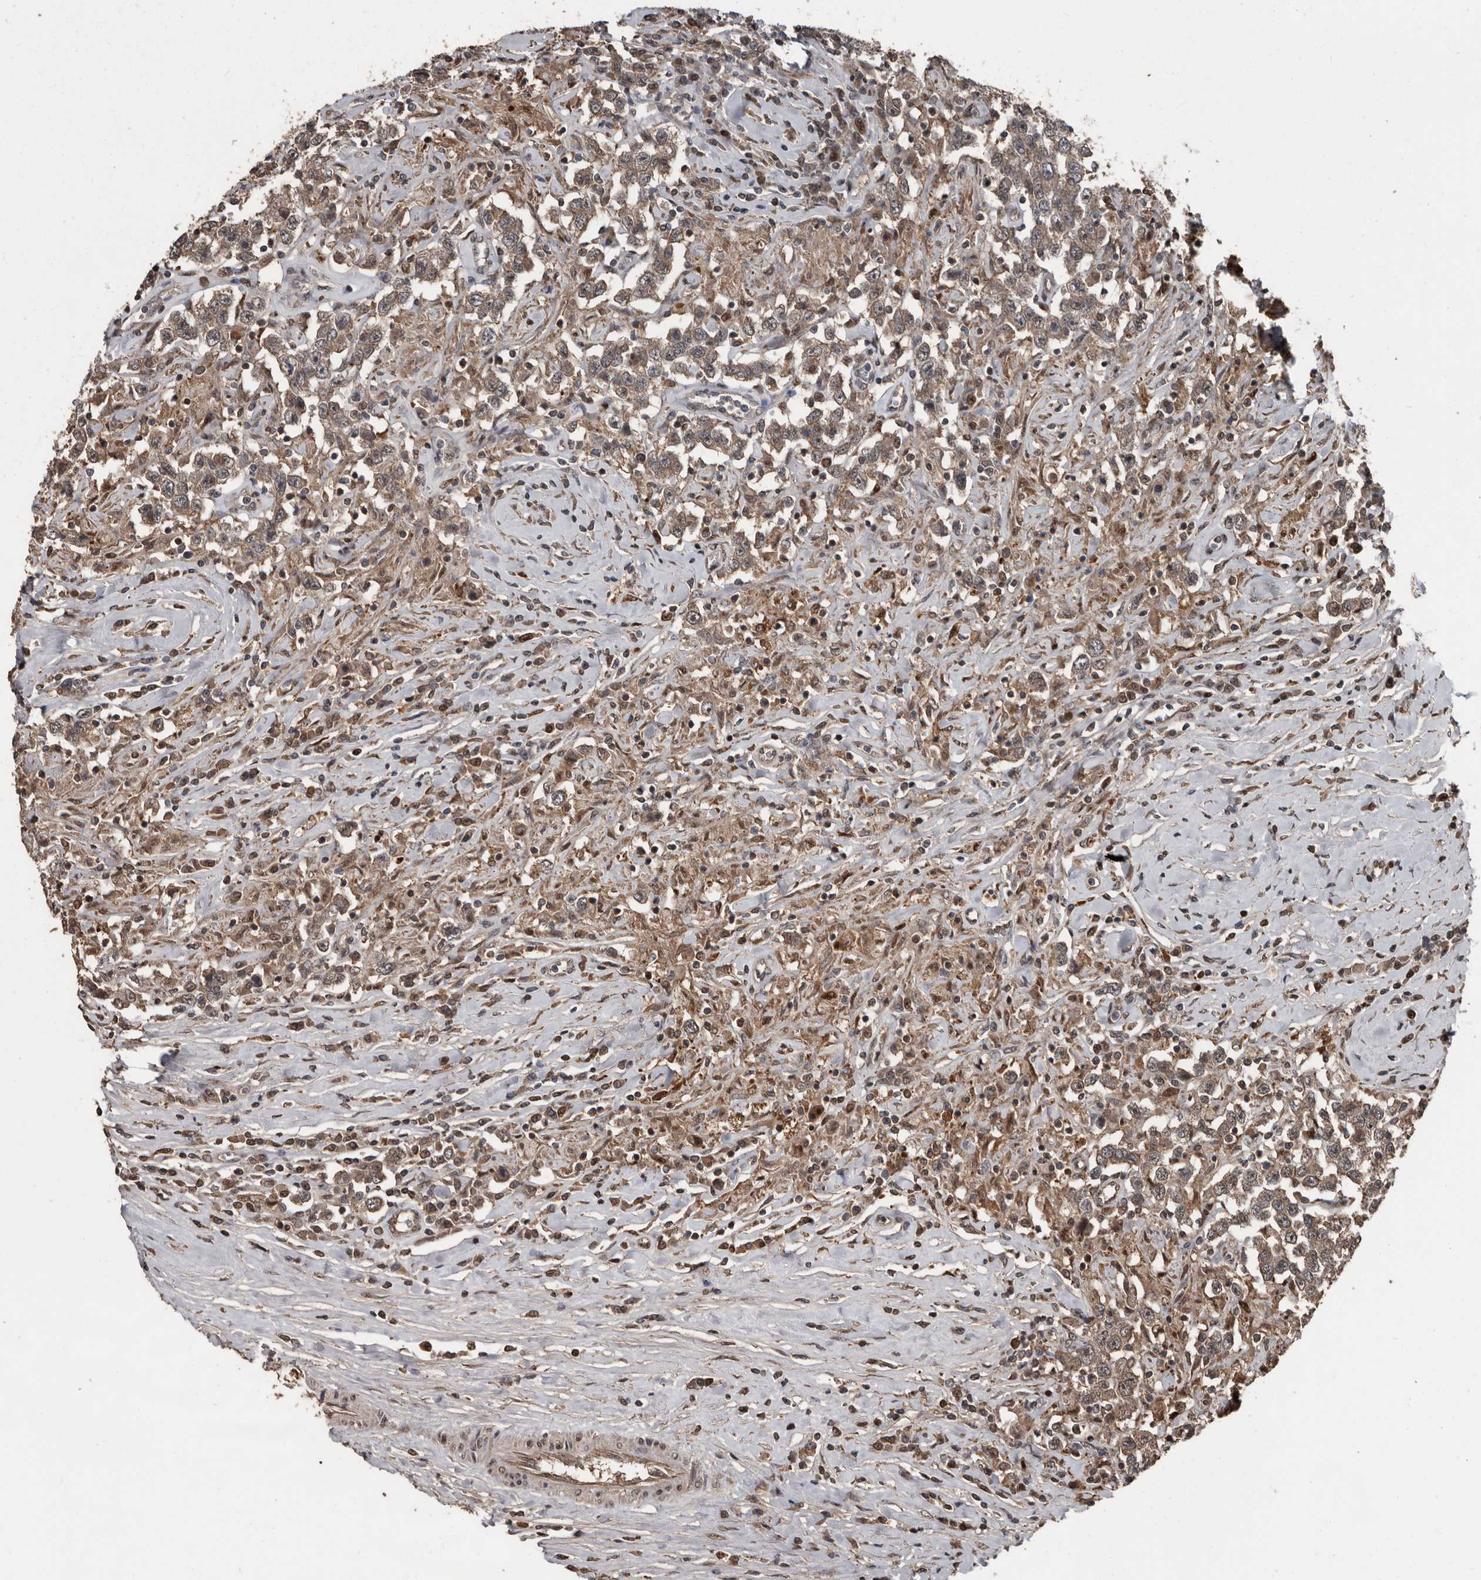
{"staining": {"intensity": "weak", "quantity": ">75%", "location": "cytoplasmic/membranous"}, "tissue": "testis cancer", "cell_type": "Tumor cells", "image_type": "cancer", "snomed": [{"axis": "morphology", "description": "Seminoma, NOS"}, {"axis": "topography", "description": "Testis"}], "caption": "Protein expression analysis of human testis cancer (seminoma) reveals weak cytoplasmic/membranous expression in about >75% of tumor cells. The protein is shown in brown color, while the nuclei are stained blue.", "gene": "FSBP", "patient": {"sex": "male", "age": 41}}